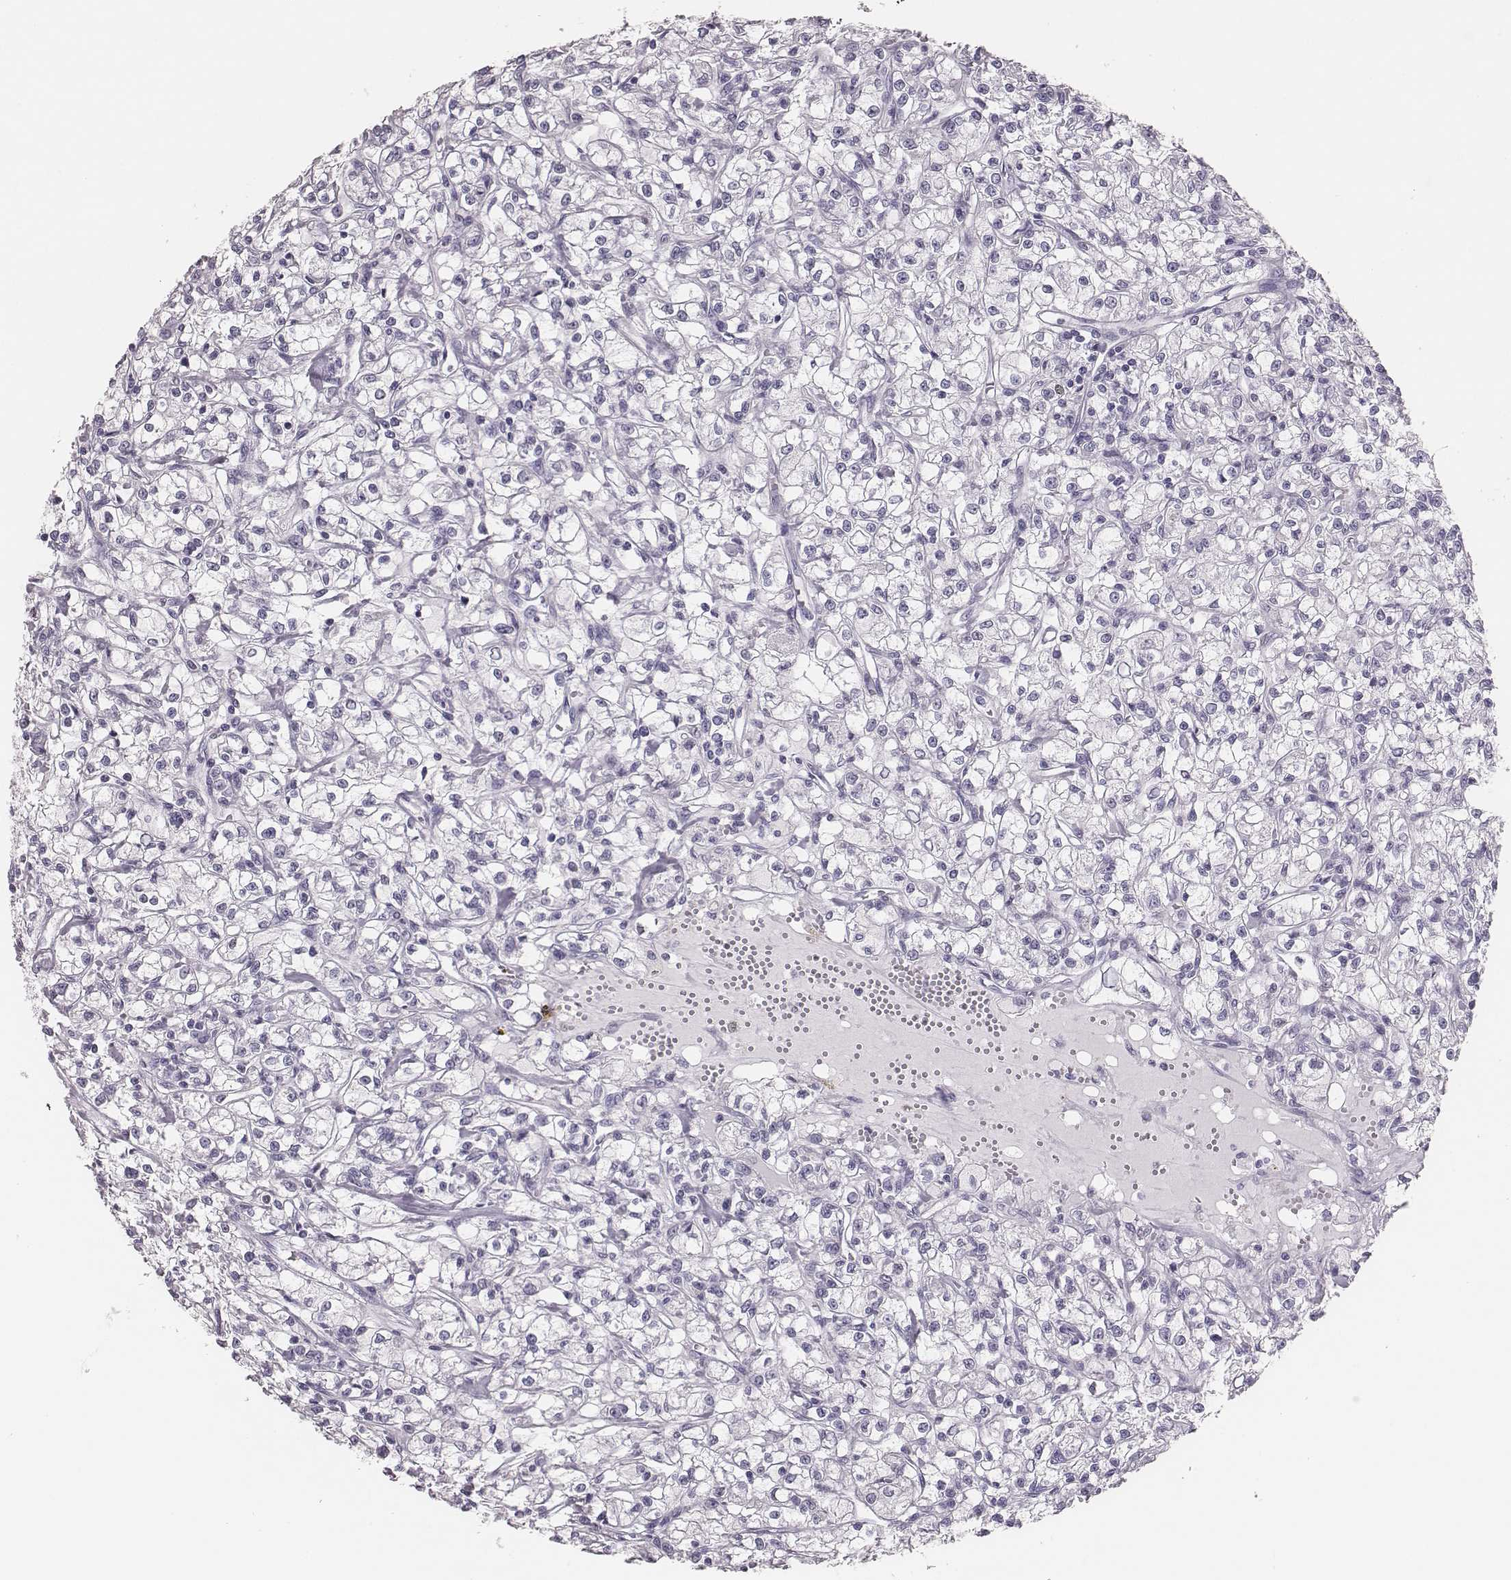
{"staining": {"intensity": "negative", "quantity": "none", "location": "none"}, "tissue": "renal cancer", "cell_type": "Tumor cells", "image_type": "cancer", "snomed": [{"axis": "morphology", "description": "Adenocarcinoma, NOS"}, {"axis": "topography", "description": "Kidney"}], "caption": "Immunohistochemistry micrograph of neoplastic tissue: human renal cancer (adenocarcinoma) stained with DAB reveals no significant protein positivity in tumor cells.", "gene": "H1-6", "patient": {"sex": "female", "age": 59}}